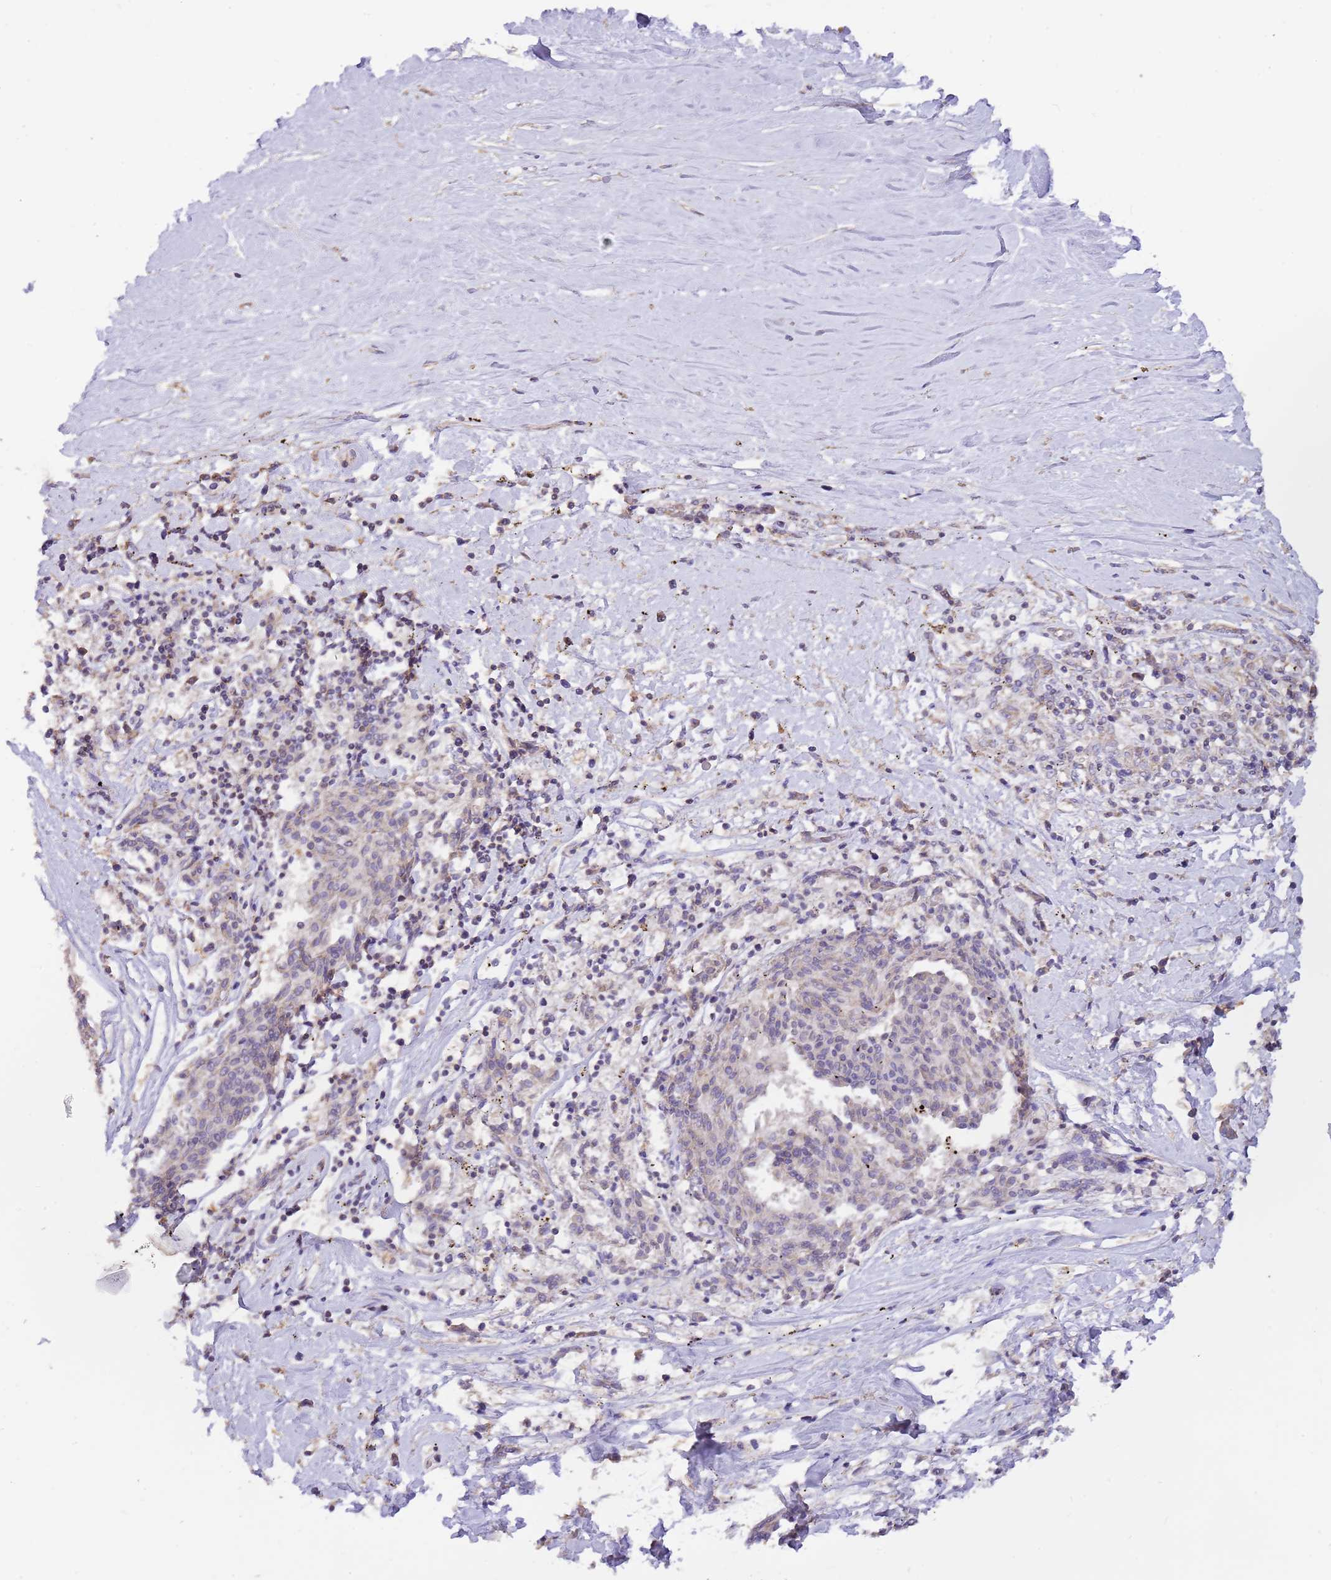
{"staining": {"intensity": "negative", "quantity": "none", "location": "none"}, "tissue": "melanoma", "cell_type": "Tumor cells", "image_type": "cancer", "snomed": [{"axis": "morphology", "description": "Malignant melanoma, NOS"}, {"axis": "topography", "description": "Skin"}], "caption": "High magnification brightfield microscopy of malignant melanoma stained with DAB (3,3'-diaminobenzidine) (brown) and counterstained with hematoxylin (blue): tumor cells show no significant positivity. (DAB (3,3'-diaminobenzidine) immunohistochemistry visualized using brightfield microscopy, high magnification).", "gene": "DOCK9", "patient": {"sex": "female", "age": 72}}